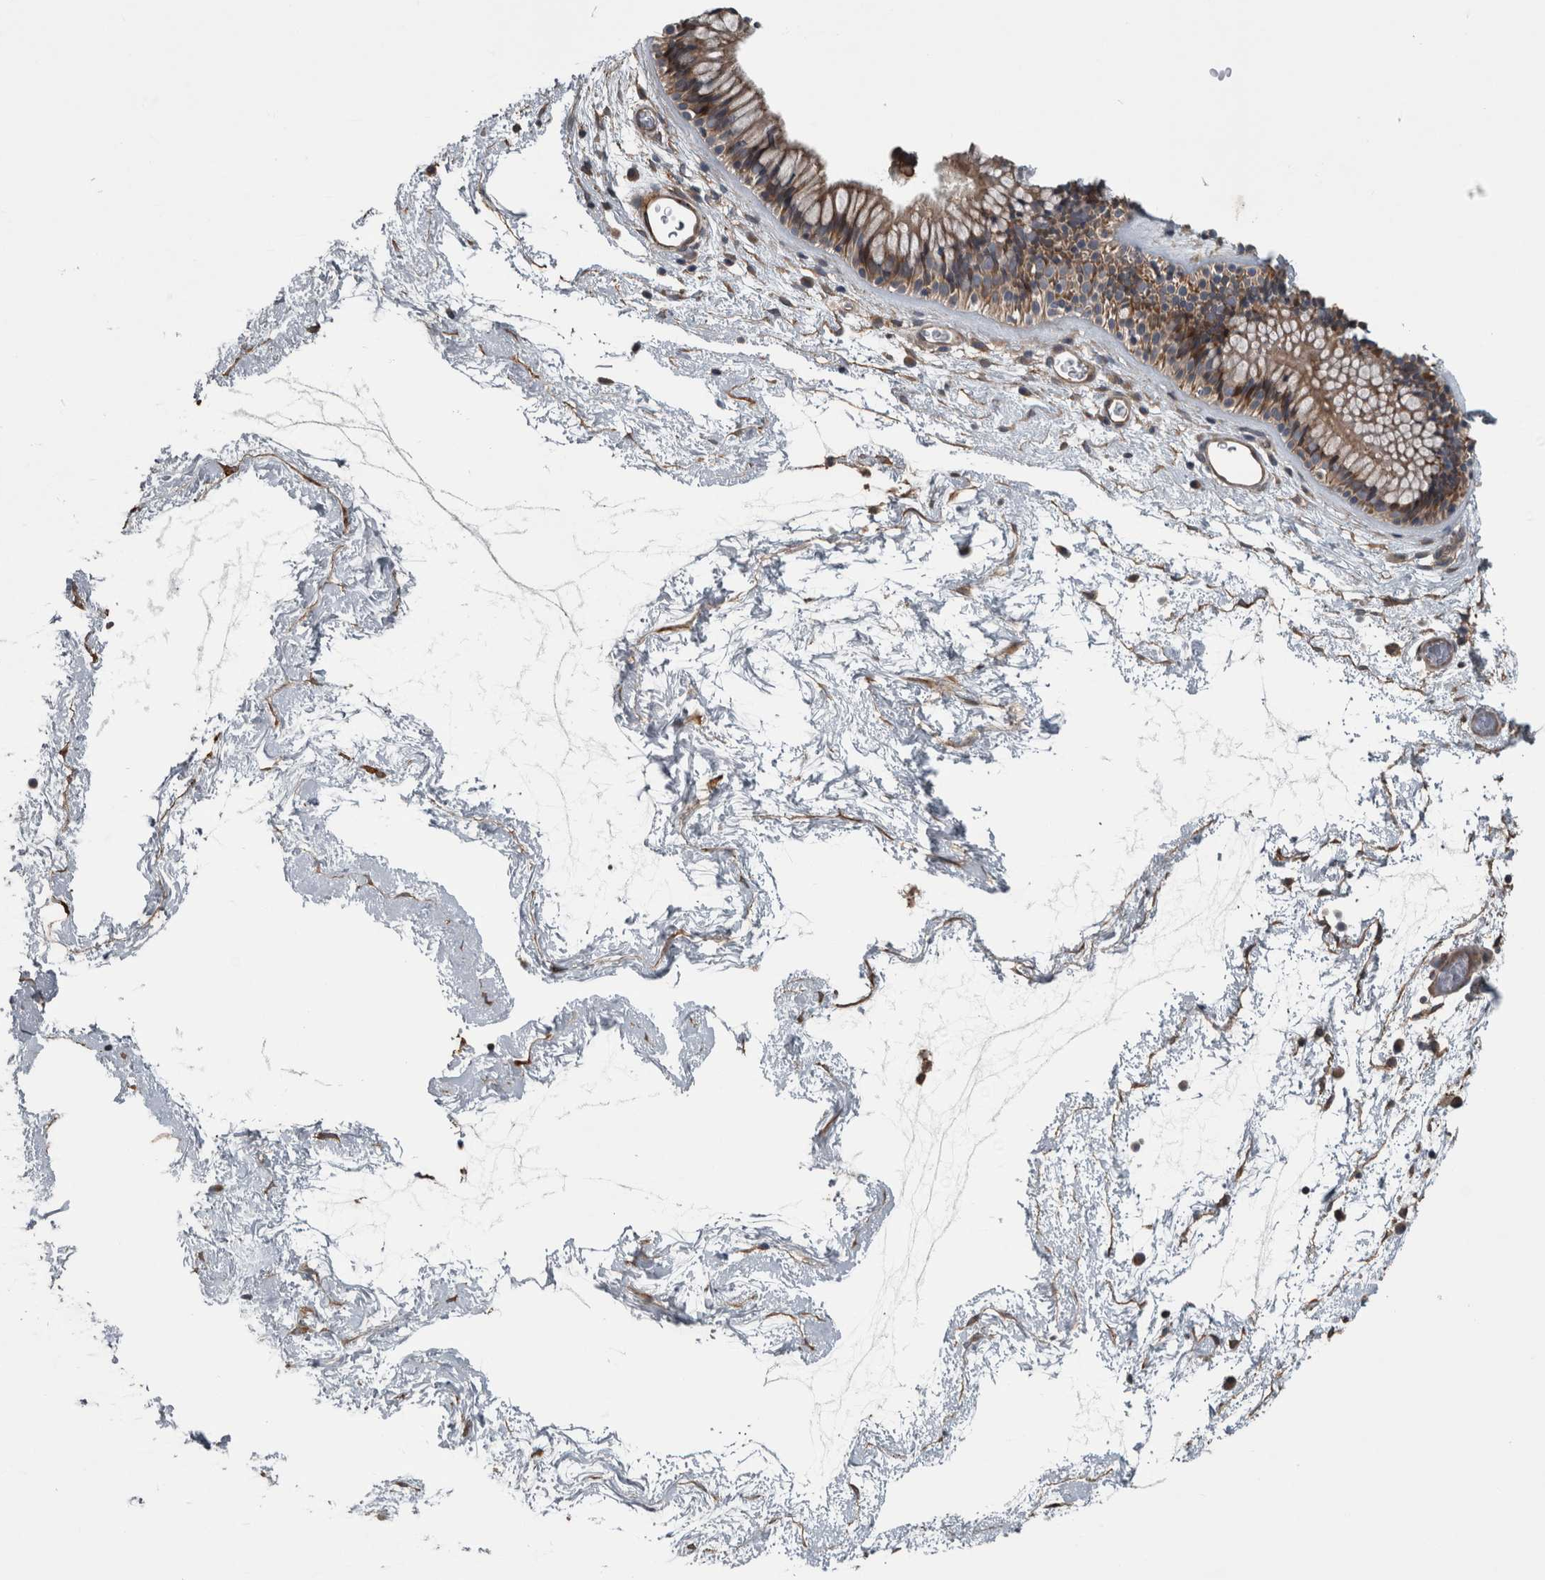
{"staining": {"intensity": "moderate", "quantity": ">75%", "location": "cytoplasmic/membranous"}, "tissue": "nasopharynx", "cell_type": "Respiratory epithelial cells", "image_type": "normal", "snomed": [{"axis": "morphology", "description": "Normal tissue, NOS"}, {"axis": "morphology", "description": "Inflammation, NOS"}, {"axis": "topography", "description": "Nasopharynx"}], "caption": "Nasopharynx stained with DAB IHC reveals medium levels of moderate cytoplasmic/membranous expression in approximately >75% of respiratory epithelial cells.", "gene": "EXOC8", "patient": {"sex": "male", "age": 48}}